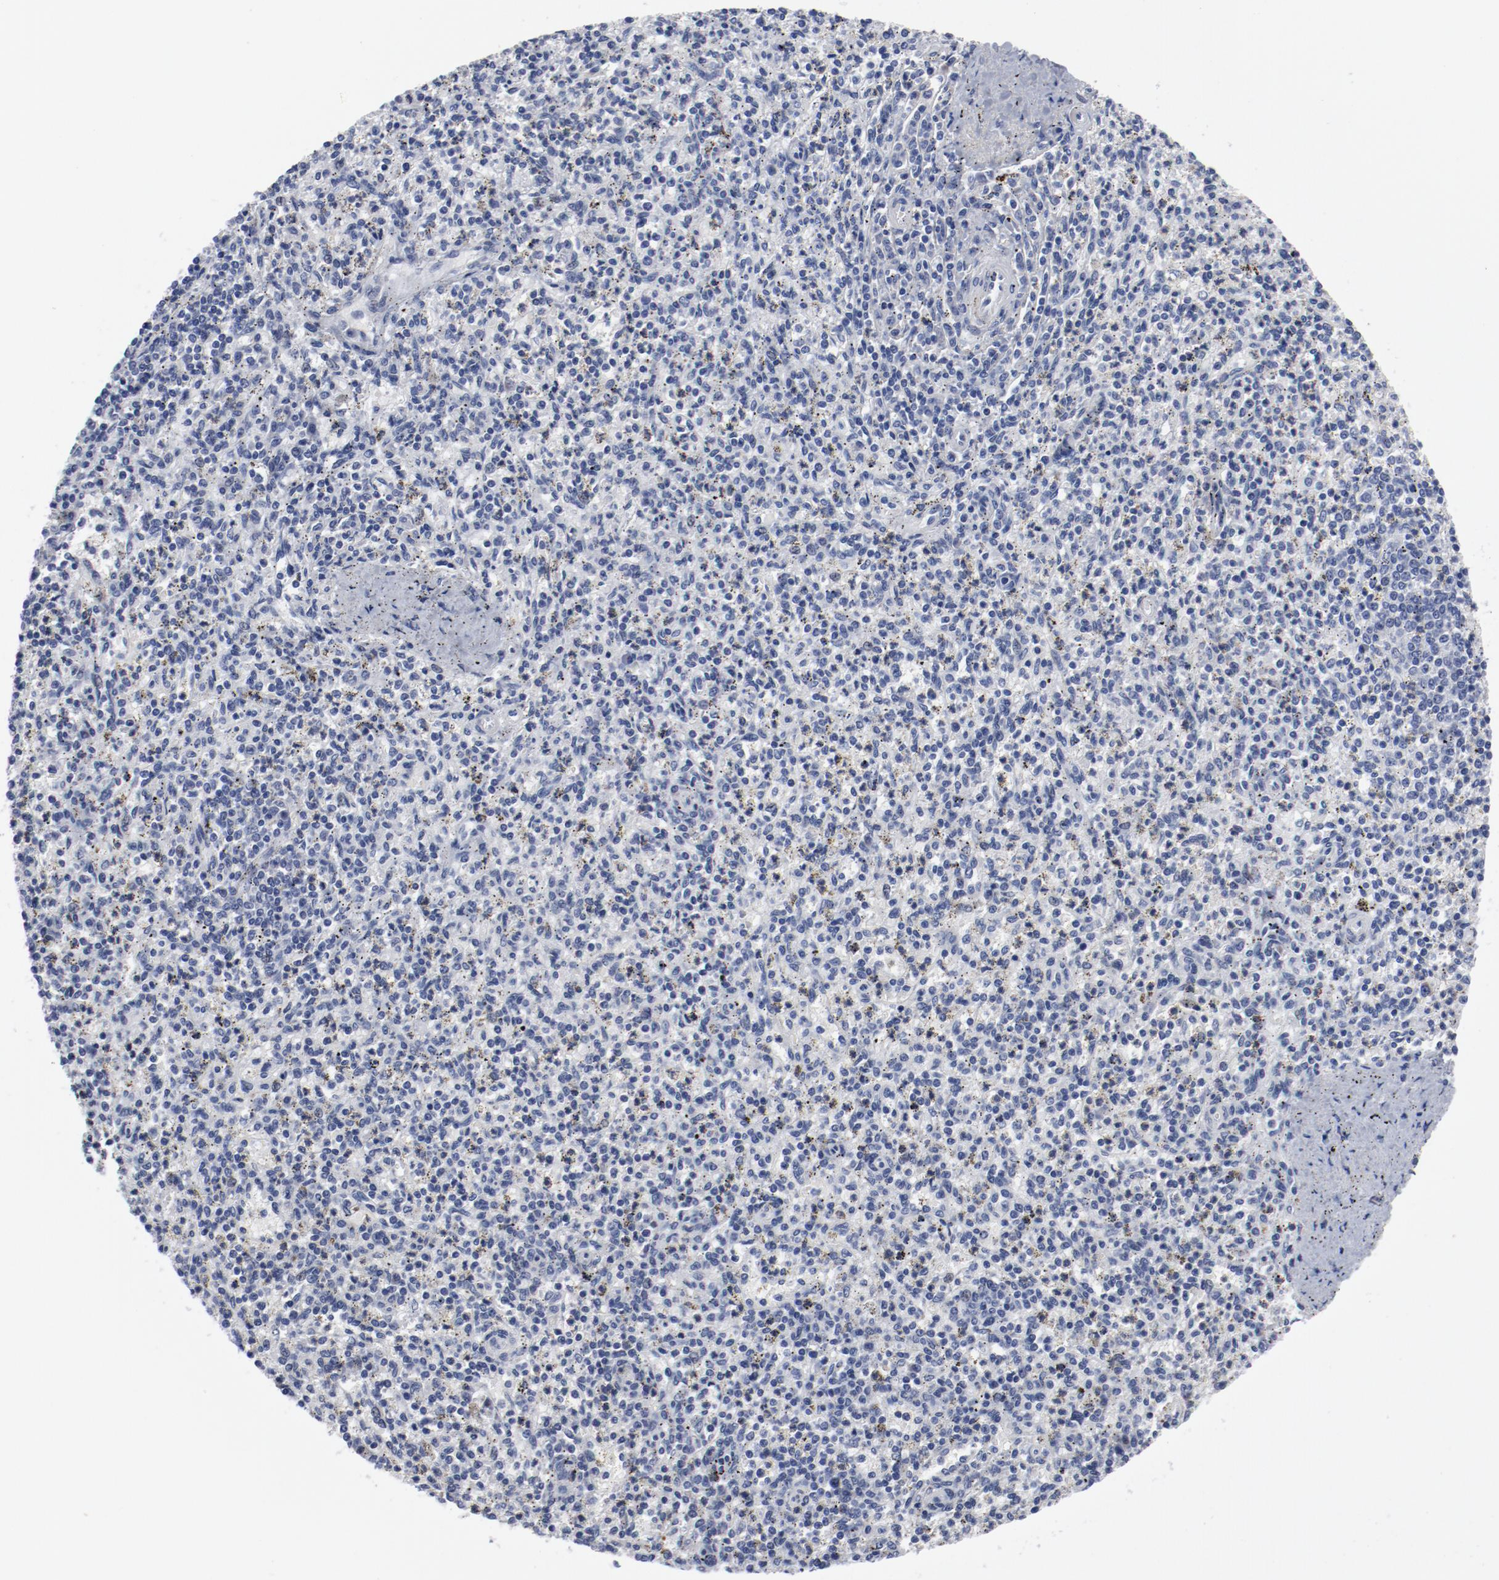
{"staining": {"intensity": "negative", "quantity": "none", "location": "none"}, "tissue": "spleen", "cell_type": "Cells in red pulp", "image_type": "normal", "snomed": [{"axis": "morphology", "description": "Normal tissue, NOS"}, {"axis": "topography", "description": "Spleen"}], "caption": "This is an IHC histopathology image of normal human spleen. There is no positivity in cells in red pulp.", "gene": "GPR143", "patient": {"sex": "male", "age": 72}}